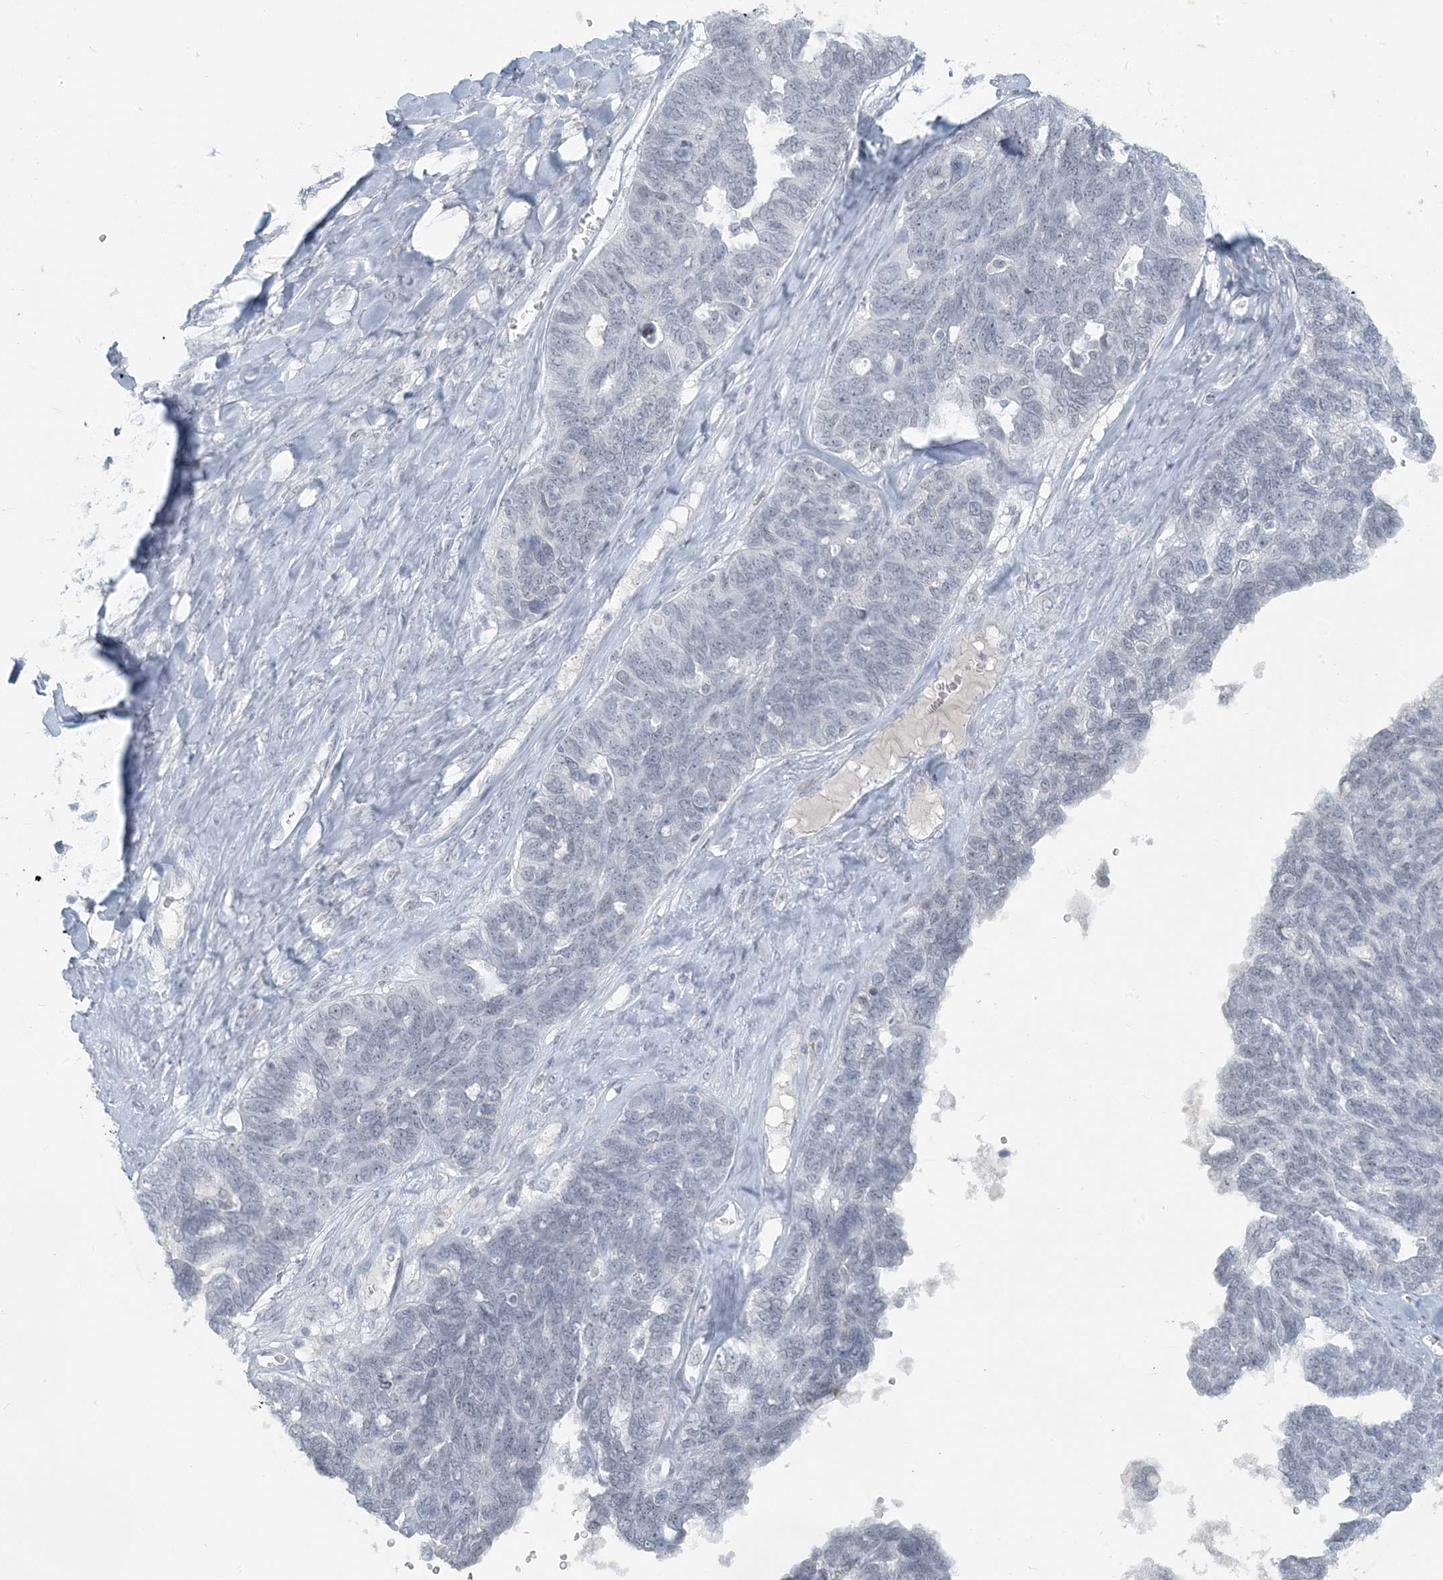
{"staining": {"intensity": "negative", "quantity": "none", "location": "none"}, "tissue": "ovarian cancer", "cell_type": "Tumor cells", "image_type": "cancer", "snomed": [{"axis": "morphology", "description": "Cystadenocarcinoma, serous, NOS"}, {"axis": "topography", "description": "Ovary"}], "caption": "Immunohistochemistry of serous cystadenocarcinoma (ovarian) shows no staining in tumor cells. (Brightfield microscopy of DAB IHC at high magnification).", "gene": "SCML1", "patient": {"sex": "female", "age": 79}}